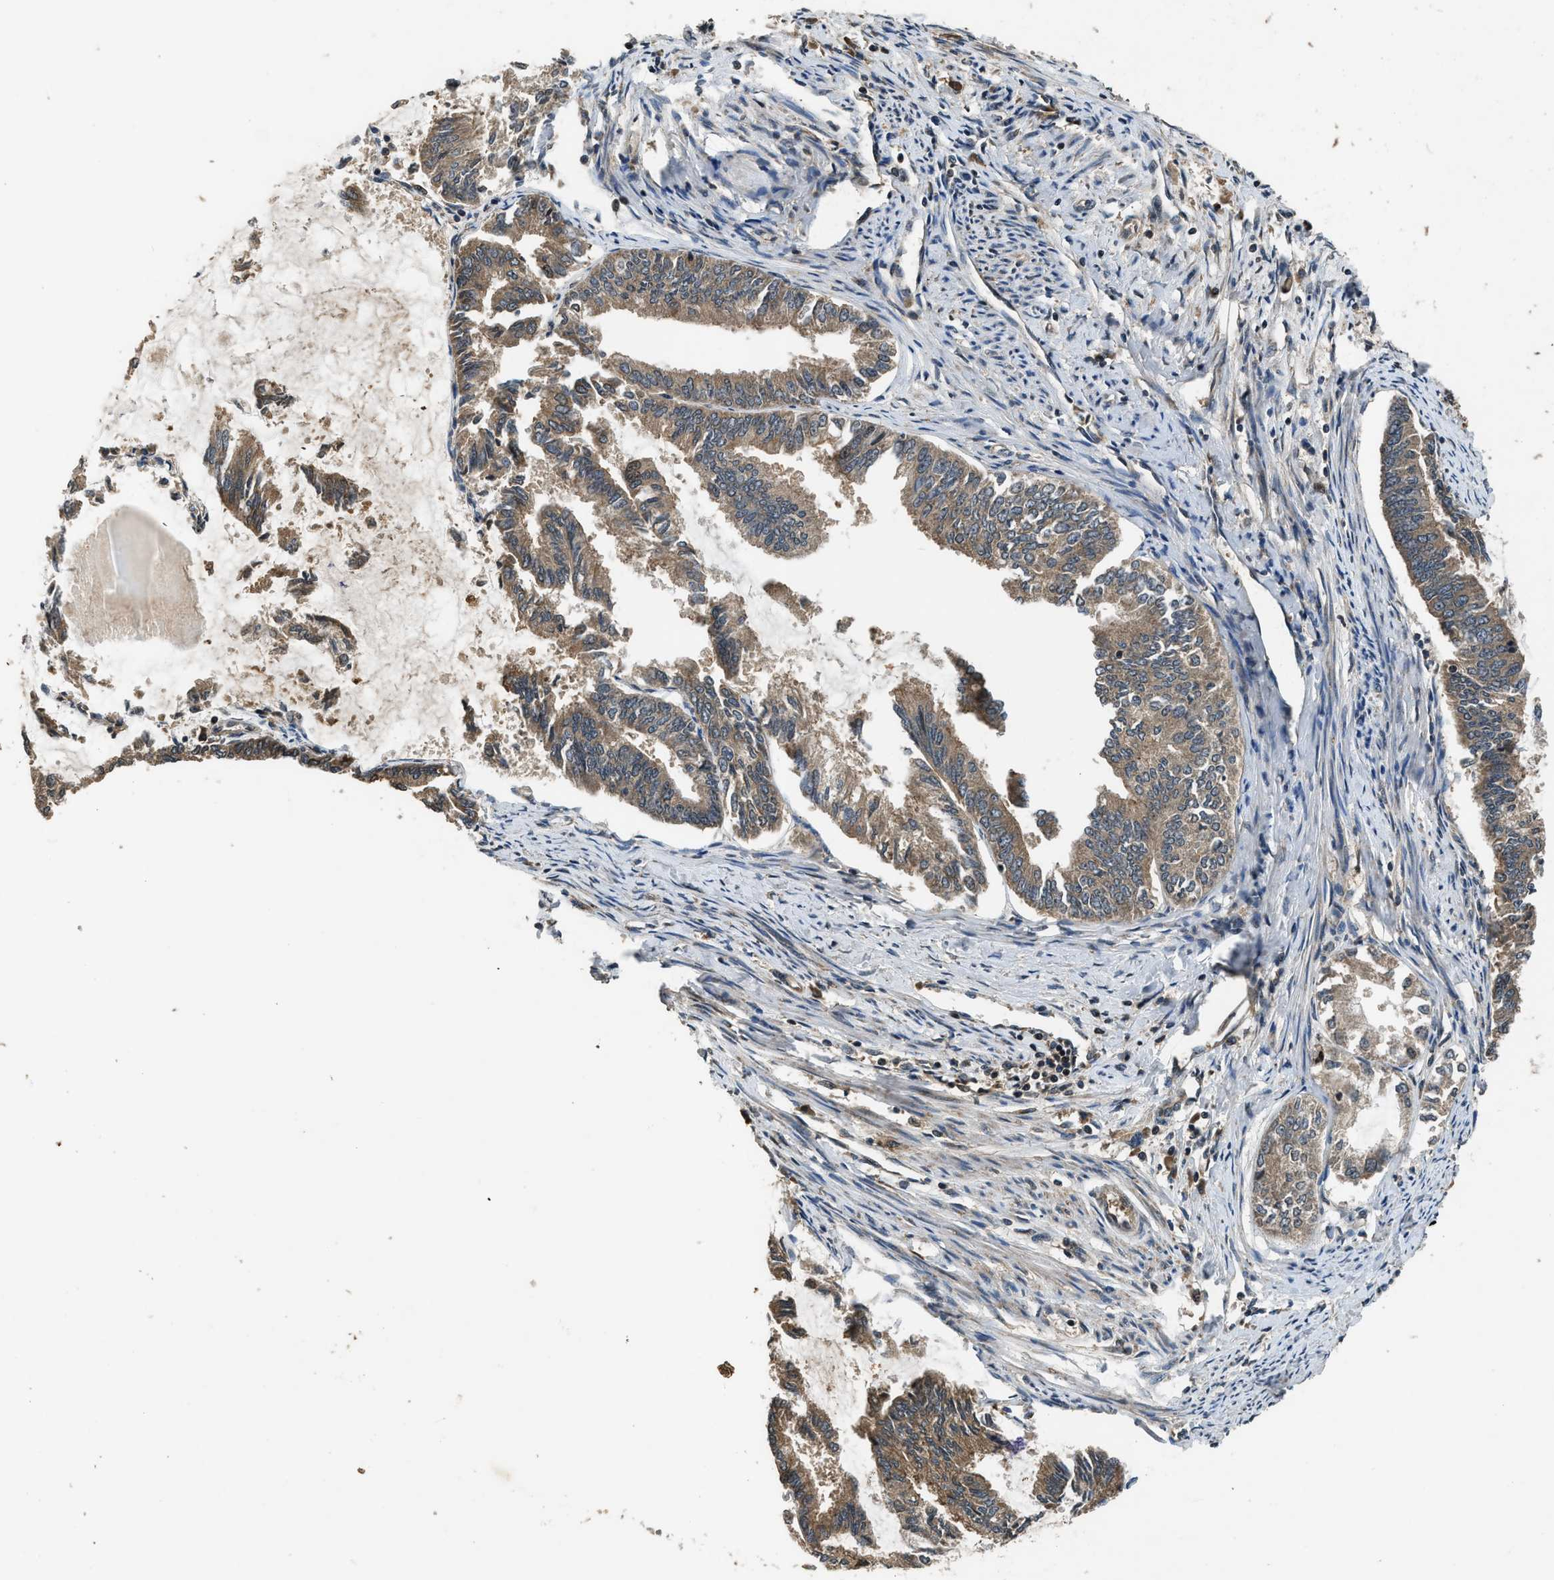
{"staining": {"intensity": "moderate", "quantity": ">75%", "location": "cytoplasmic/membranous"}, "tissue": "endometrial cancer", "cell_type": "Tumor cells", "image_type": "cancer", "snomed": [{"axis": "morphology", "description": "Adenocarcinoma, NOS"}, {"axis": "topography", "description": "Endometrium"}], "caption": "The immunohistochemical stain highlights moderate cytoplasmic/membranous expression in tumor cells of endometrial adenocarcinoma tissue.", "gene": "RPS6KB1", "patient": {"sex": "female", "age": 86}}